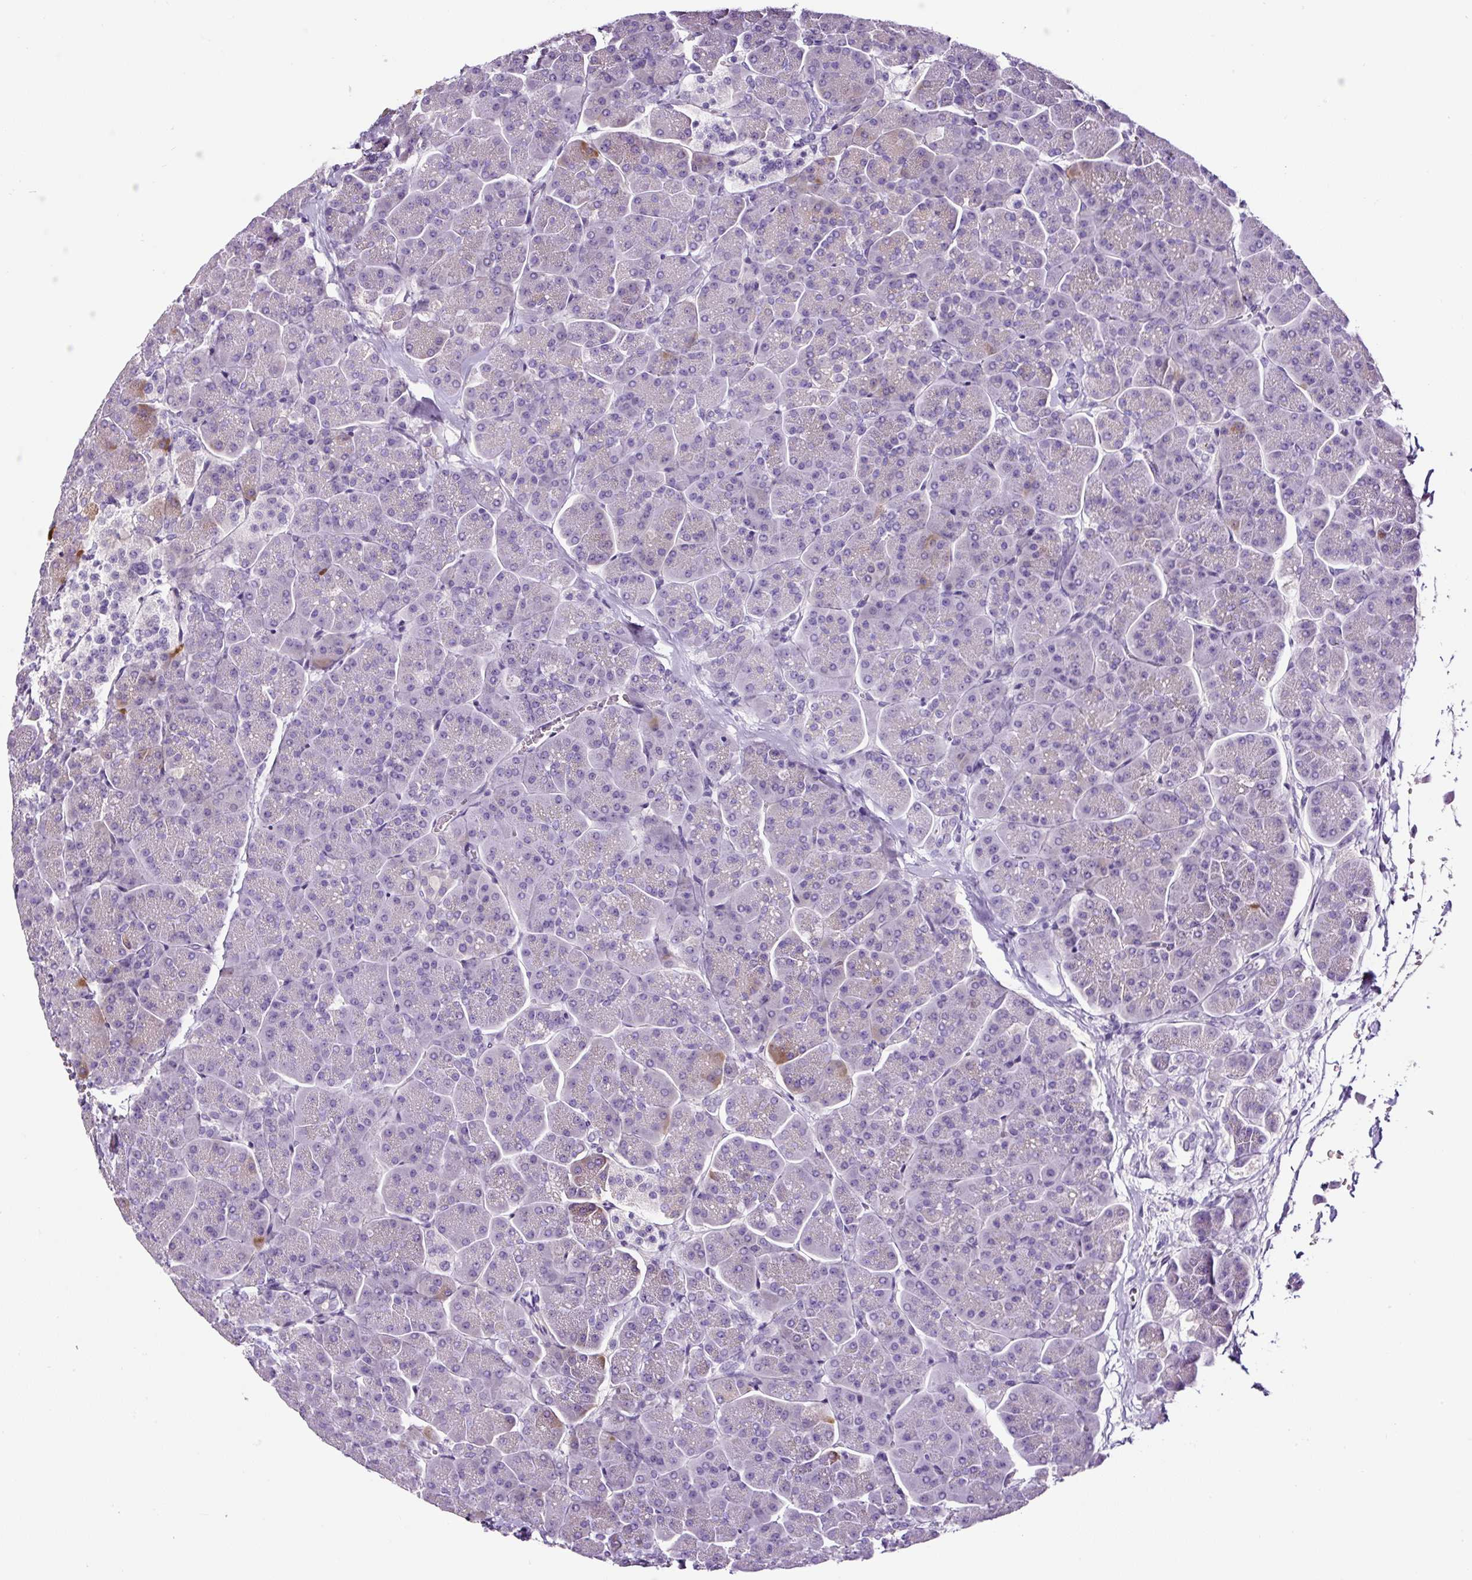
{"staining": {"intensity": "weak", "quantity": "<25%", "location": "cytoplasmic/membranous"}, "tissue": "pancreas", "cell_type": "Exocrine glandular cells", "image_type": "normal", "snomed": [{"axis": "morphology", "description": "Normal tissue, NOS"}, {"axis": "topography", "description": "Pancreas"}, {"axis": "topography", "description": "Peripheral nerve tissue"}], "caption": "An image of human pancreas is negative for staining in exocrine glandular cells. Nuclei are stained in blue.", "gene": "OR14A2", "patient": {"sex": "male", "age": 54}}